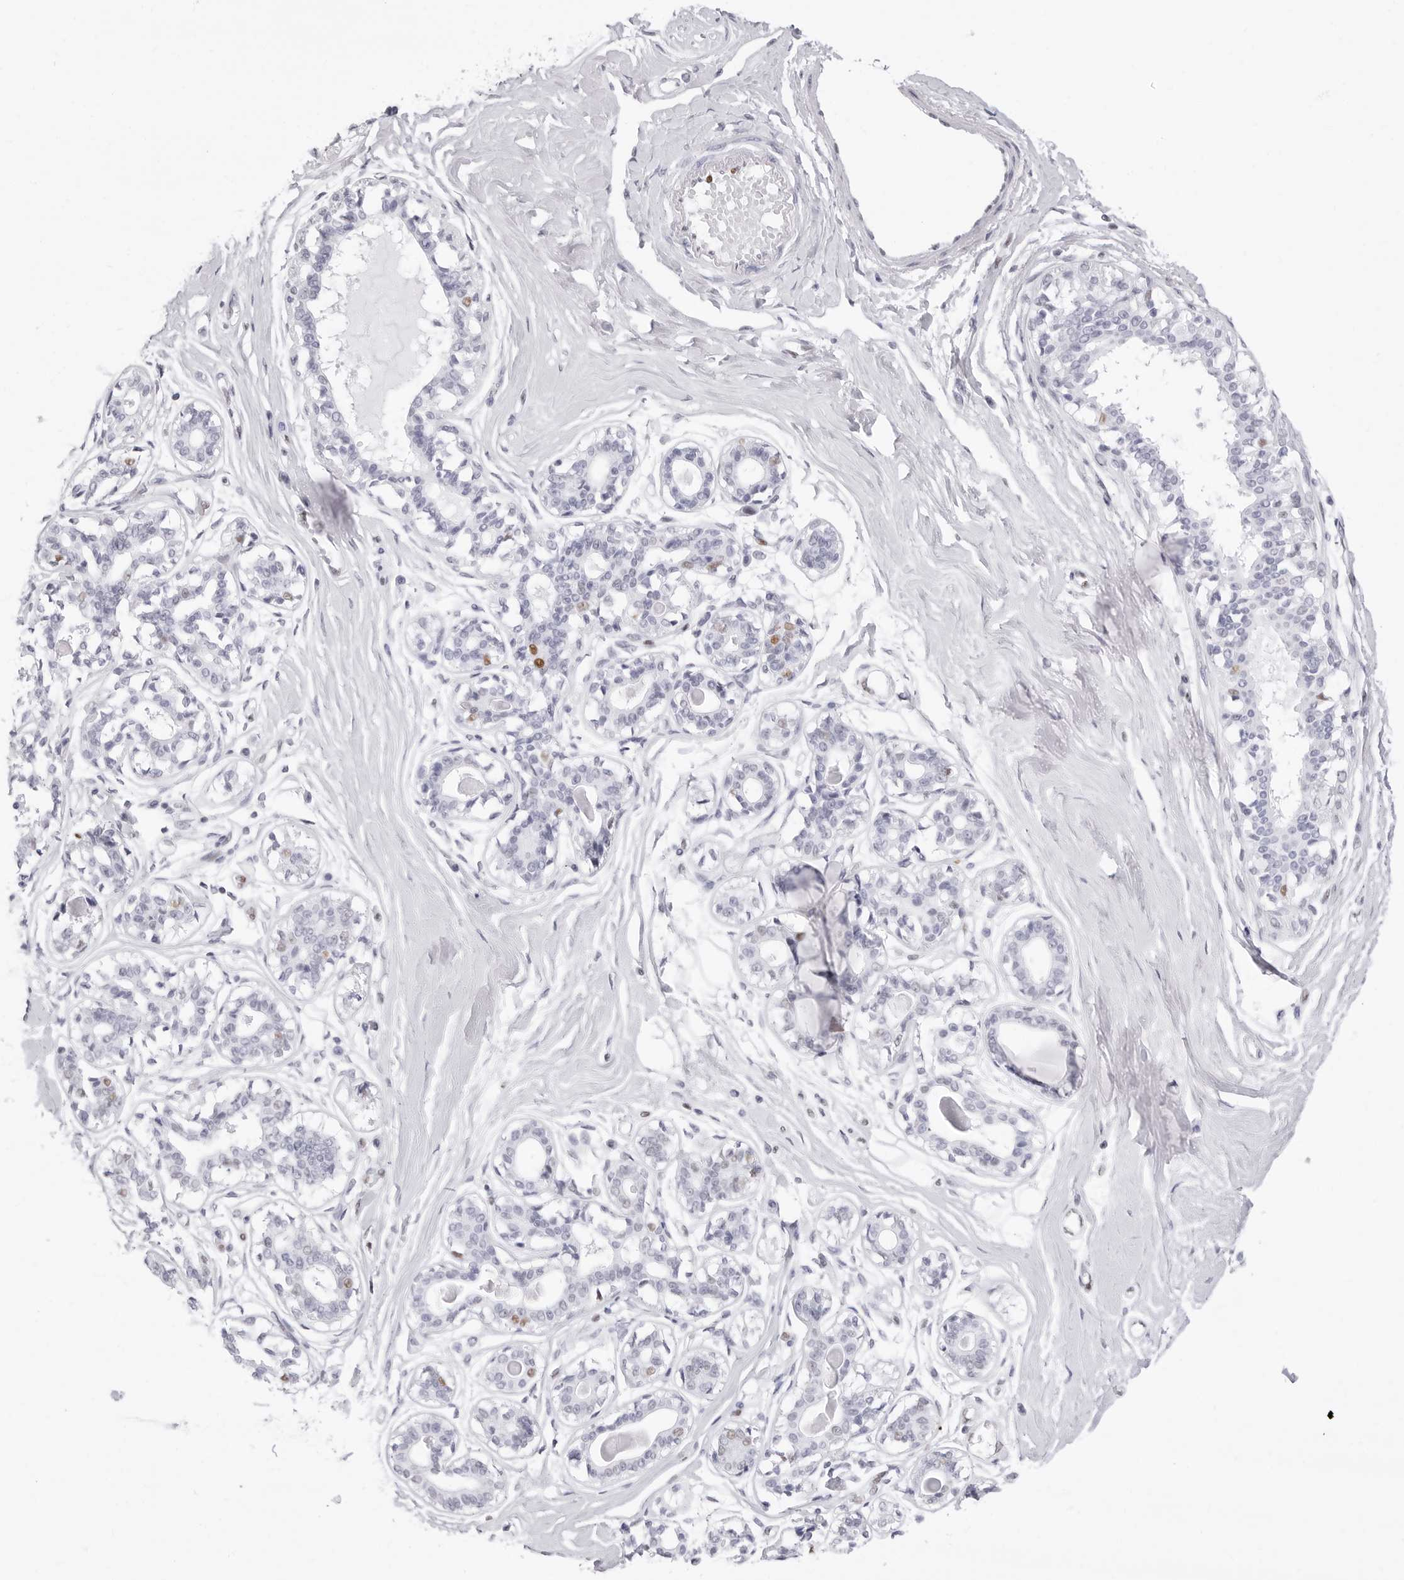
{"staining": {"intensity": "negative", "quantity": "none", "location": "none"}, "tissue": "breast", "cell_type": "Adipocytes", "image_type": "normal", "snomed": [{"axis": "morphology", "description": "Normal tissue, NOS"}, {"axis": "topography", "description": "Breast"}], "caption": "Immunohistochemistry of benign breast demonstrates no positivity in adipocytes.", "gene": "NASP", "patient": {"sex": "female", "age": 45}}